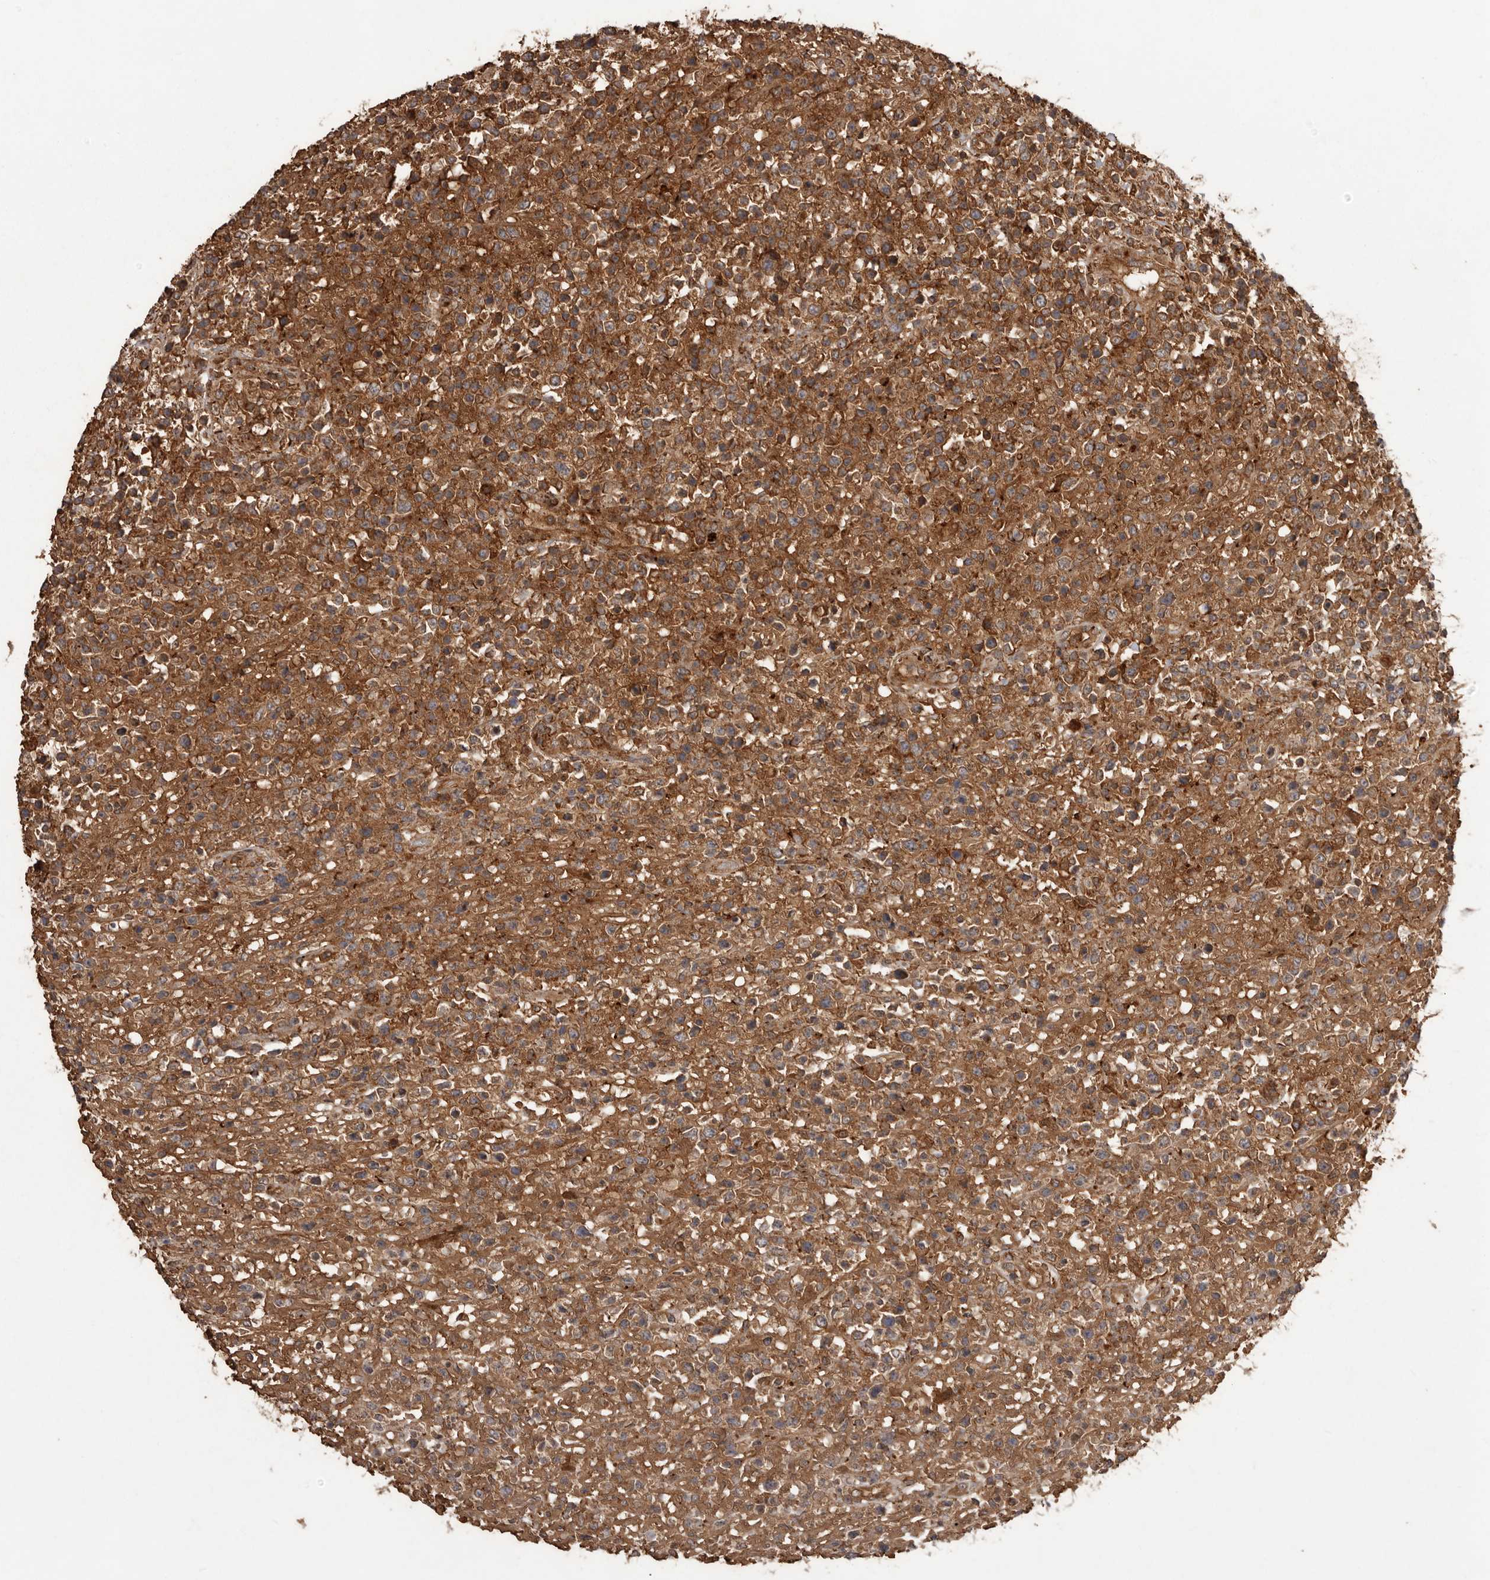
{"staining": {"intensity": "moderate", "quantity": ">75%", "location": "cytoplasmic/membranous"}, "tissue": "lymphoma", "cell_type": "Tumor cells", "image_type": "cancer", "snomed": [{"axis": "morphology", "description": "Malignant lymphoma, non-Hodgkin's type, High grade"}, {"axis": "topography", "description": "Colon"}], "caption": "IHC photomicrograph of neoplastic tissue: human lymphoma stained using IHC displays medium levels of moderate protein expression localized specifically in the cytoplasmic/membranous of tumor cells, appearing as a cytoplasmic/membranous brown color.", "gene": "SLC22A3", "patient": {"sex": "female", "age": 53}}